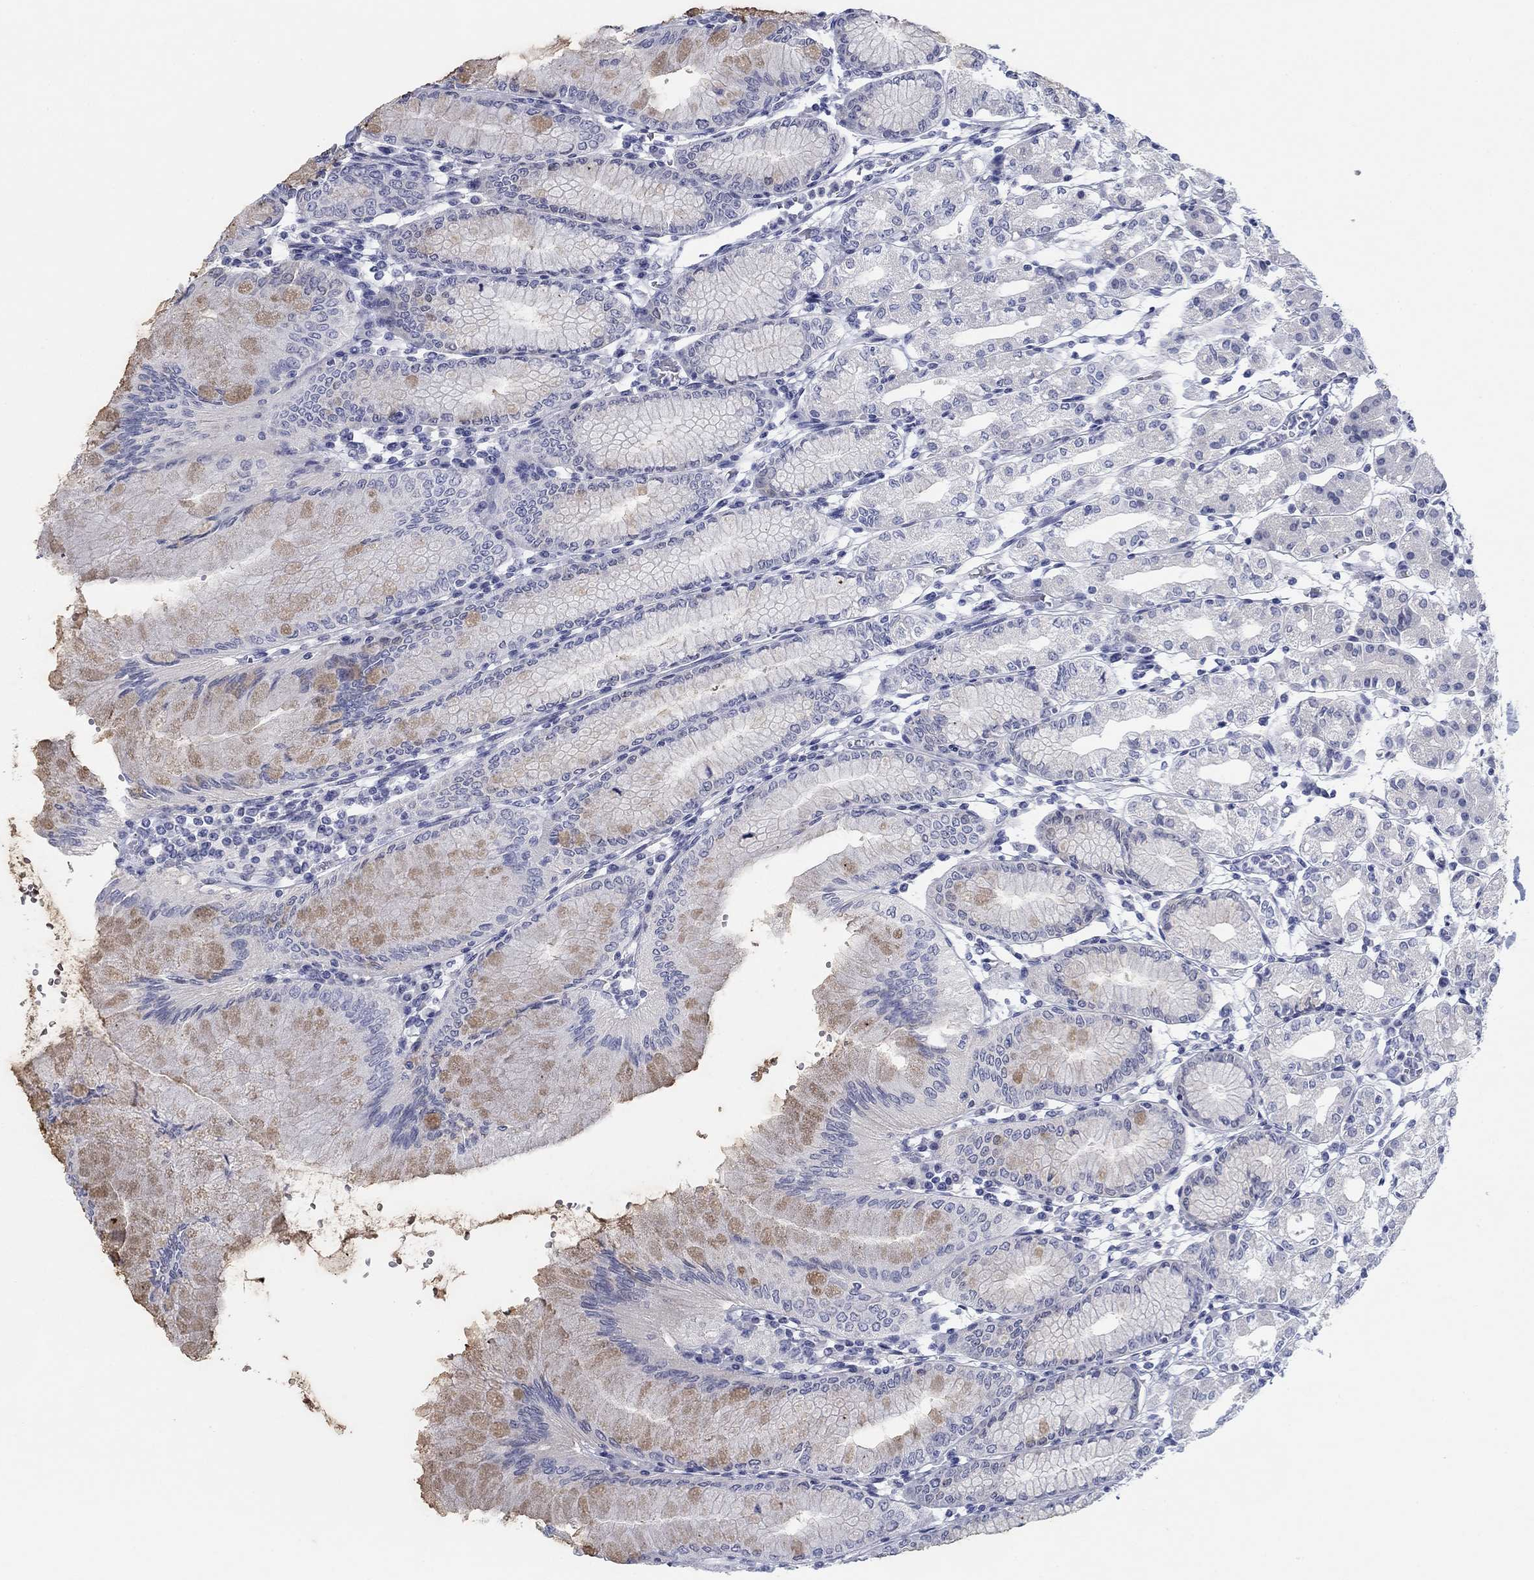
{"staining": {"intensity": "moderate", "quantity": "<25%", "location": "cytoplasmic/membranous"}, "tissue": "stomach", "cell_type": "Glandular cells", "image_type": "normal", "snomed": [{"axis": "morphology", "description": "Normal tissue, NOS"}, {"axis": "topography", "description": "Skeletal muscle"}, {"axis": "topography", "description": "Stomach"}], "caption": "Immunohistochemical staining of unremarkable human stomach reveals <25% levels of moderate cytoplasmic/membranous protein staining in about <25% of glandular cells. The staining is performed using DAB (3,3'-diaminobenzidine) brown chromogen to label protein expression. The nuclei are counter-stained blue using hematoxylin.", "gene": "DNAL1", "patient": {"sex": "female", "age": 57}}